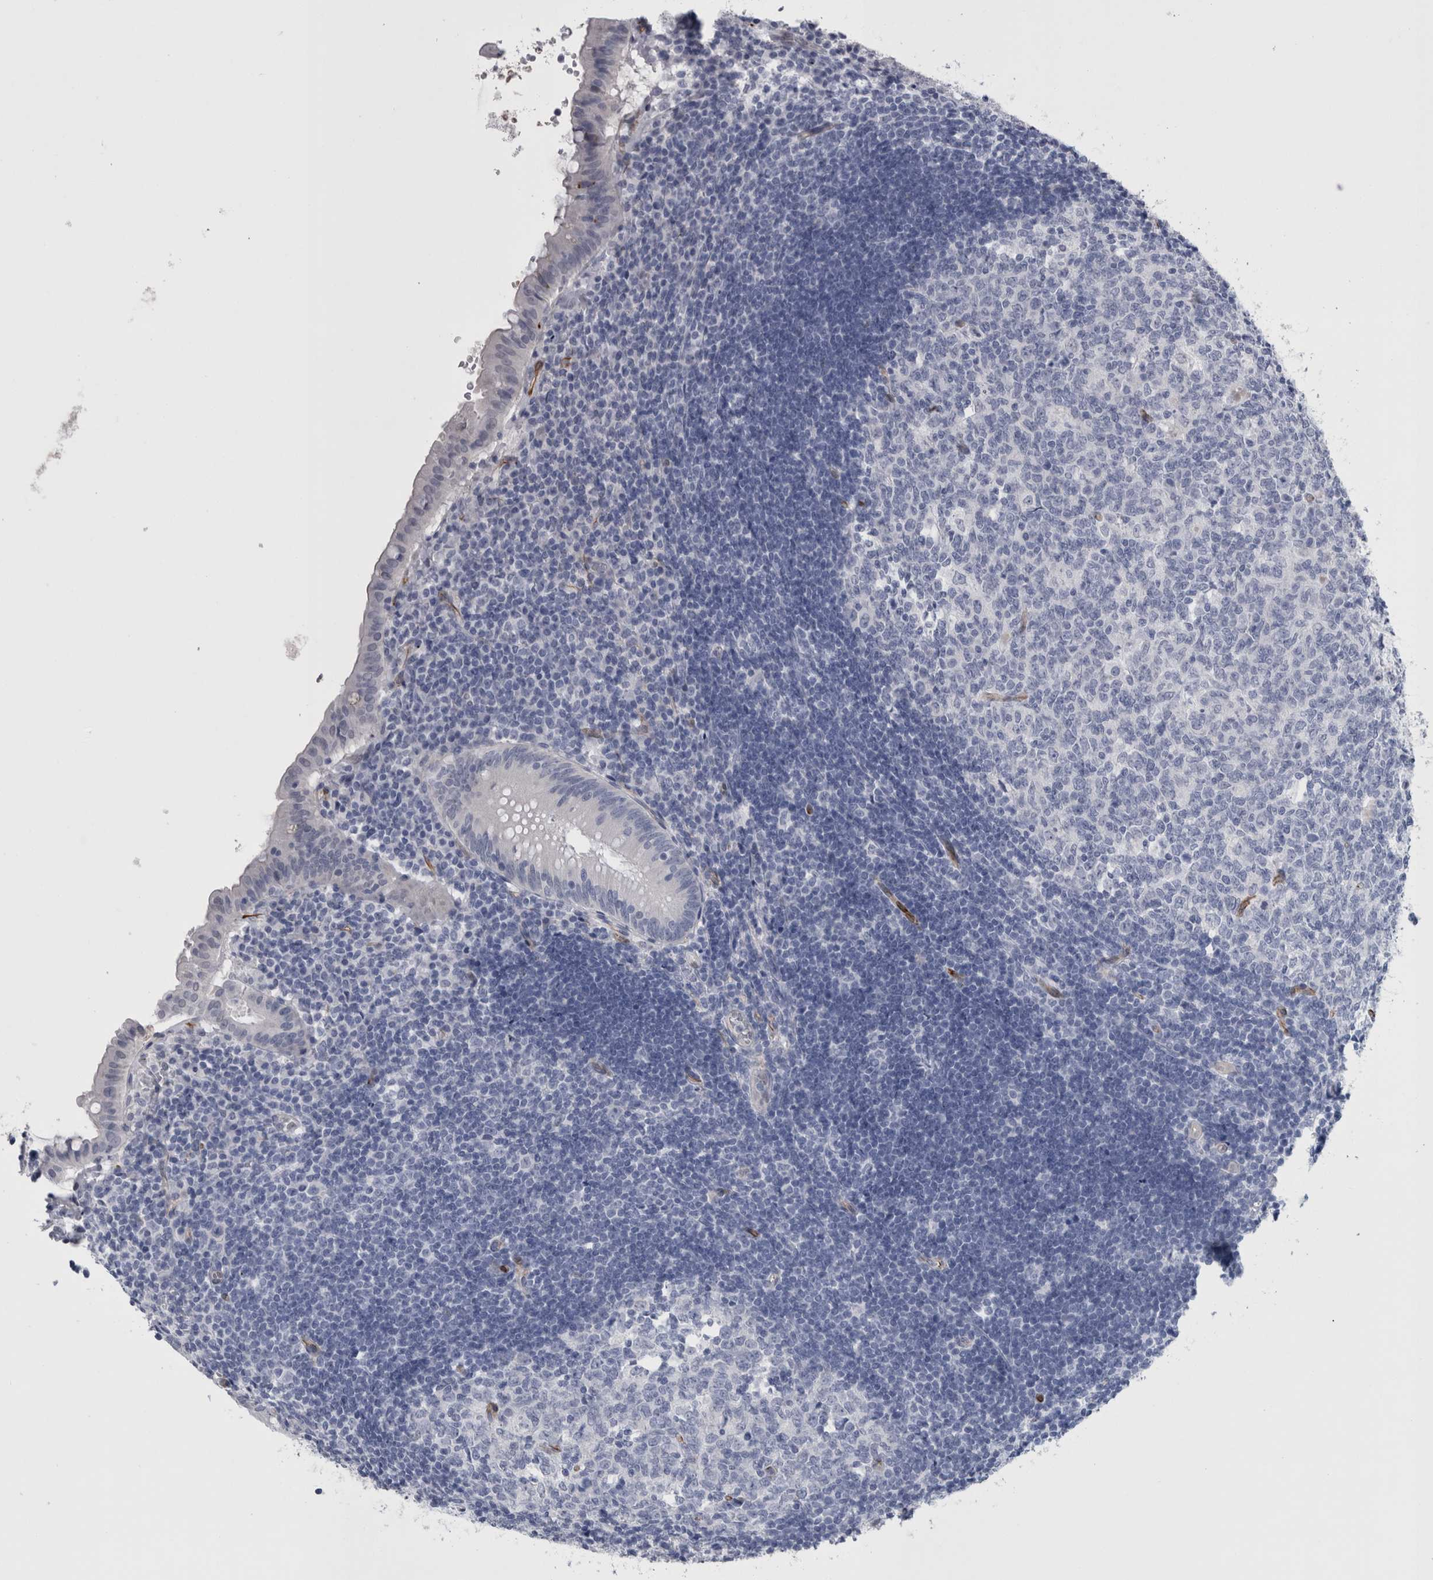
{"staining": {"intensity": "strong", "quantity": "<25%", "location": "cytoplasmic/membranous"}, "tissue": "appendix", "cell_type": "Glandular cells", "image_type": "normal", "snomed": [{"axis": "morphology", "description": "Normal tissue, NOS"}, {"axis": "topography", "description": "Appendix"}], "caption": "Immunohistochemistry (IHC) image of unremarkable appendix stained for a protein (brown), which shows medium levels of strong cytoplasmic/membranous expression in about <25% of glandular cells.", "gene": "VWDE", "patient": {"sex": "female", "age": 54}}